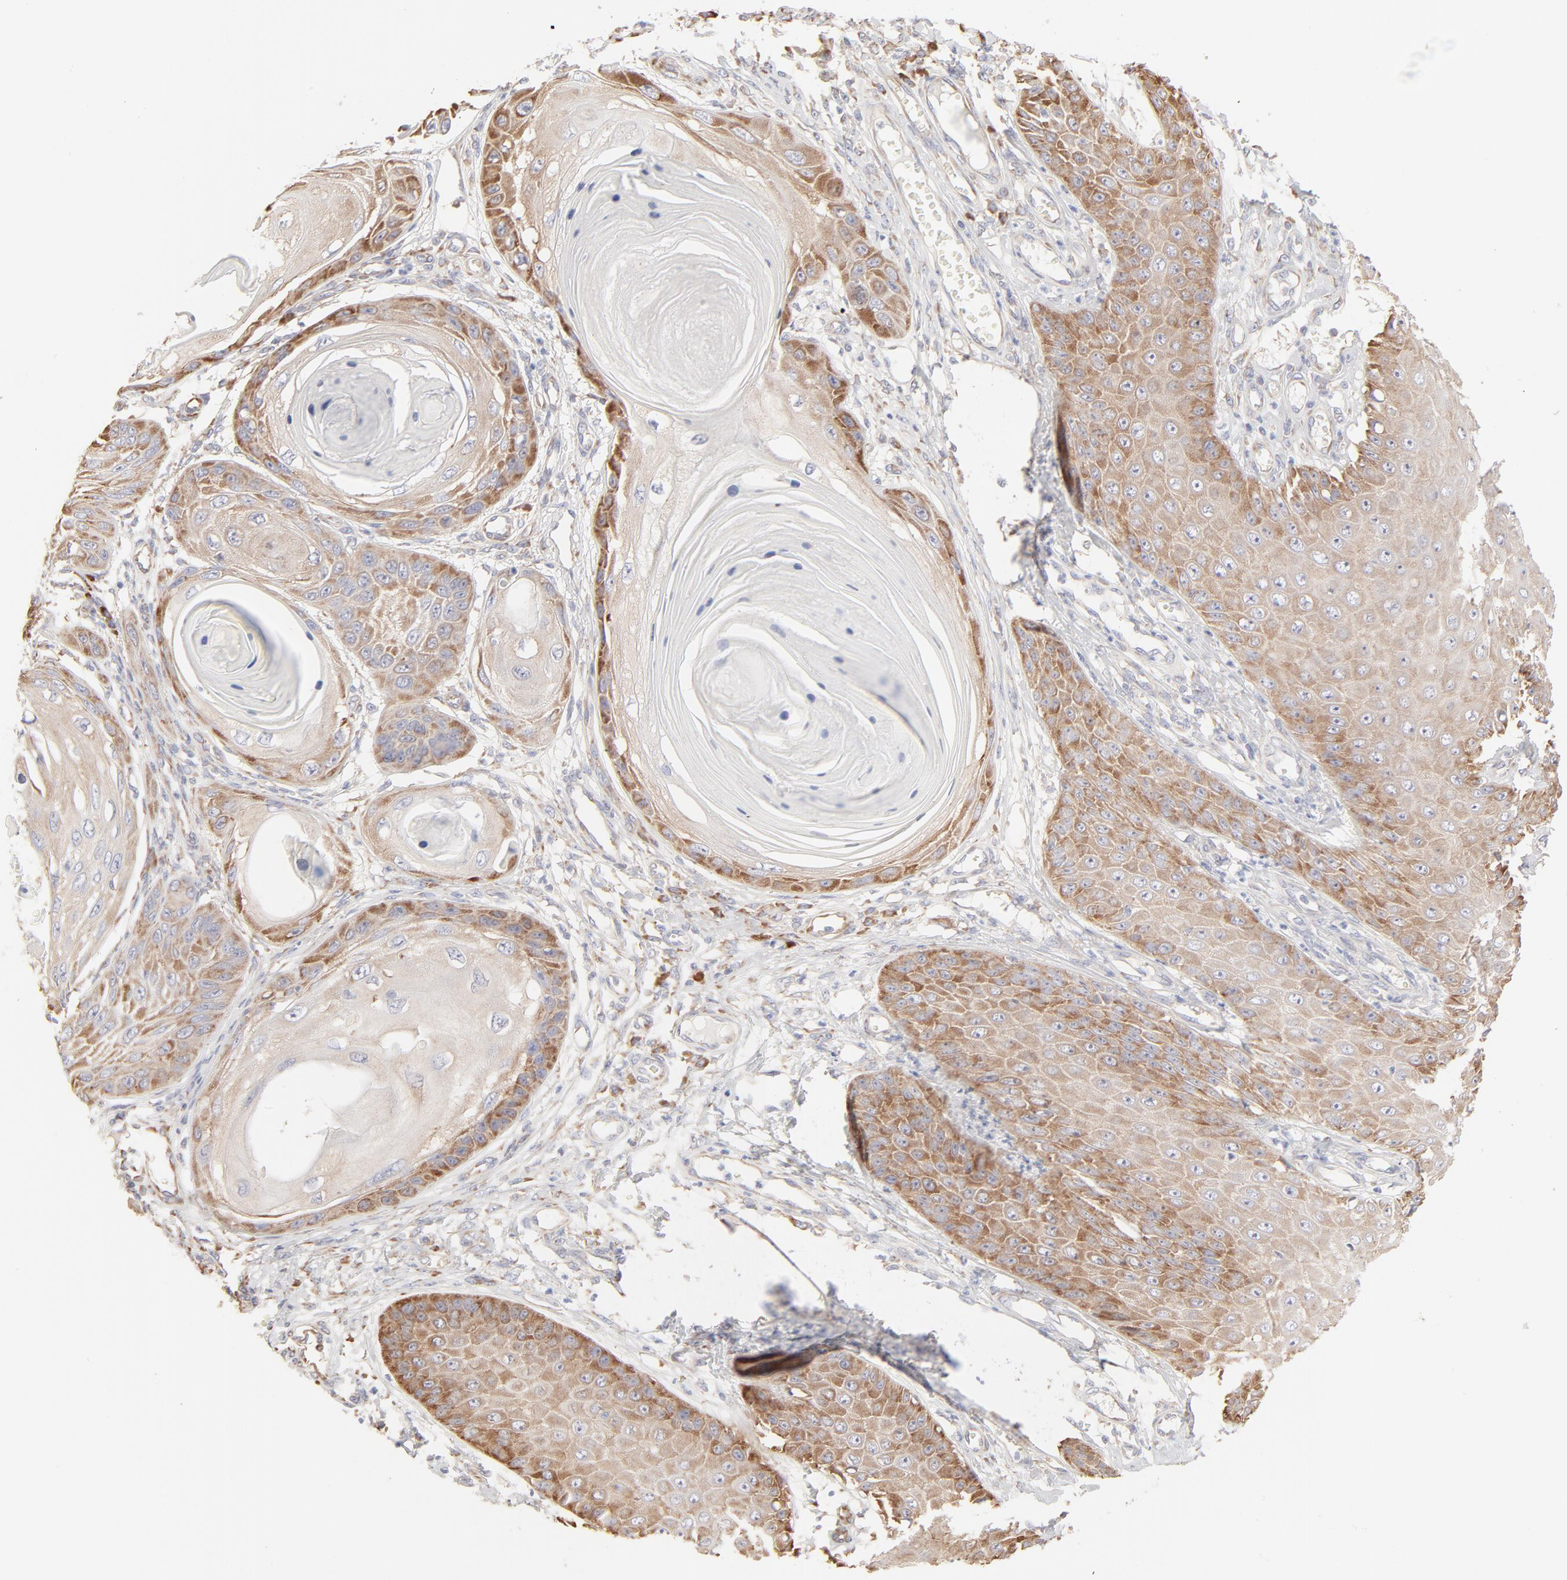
{"staining": {"intensity": "moderate", "quantity": ">75%", "location": "cytoplasmic/membranous"}, "tissue": "skin cancer", "cell_type": "Tumor cells", "image_type": "cancer", "snomed": [{"axis": "morphology", "description": "Squamous cell carcinoma, NOS"}, {"axis": "topography", "description": "Skin"}], "caption": "This is a histology image of IHC staining of skin squamous cell carcinoma, which shows moderate positivity in the cytoplasmic/membranous of tumor cells.", "gene": "RPS21", "patient": {"sex": "female", "age": 40}}